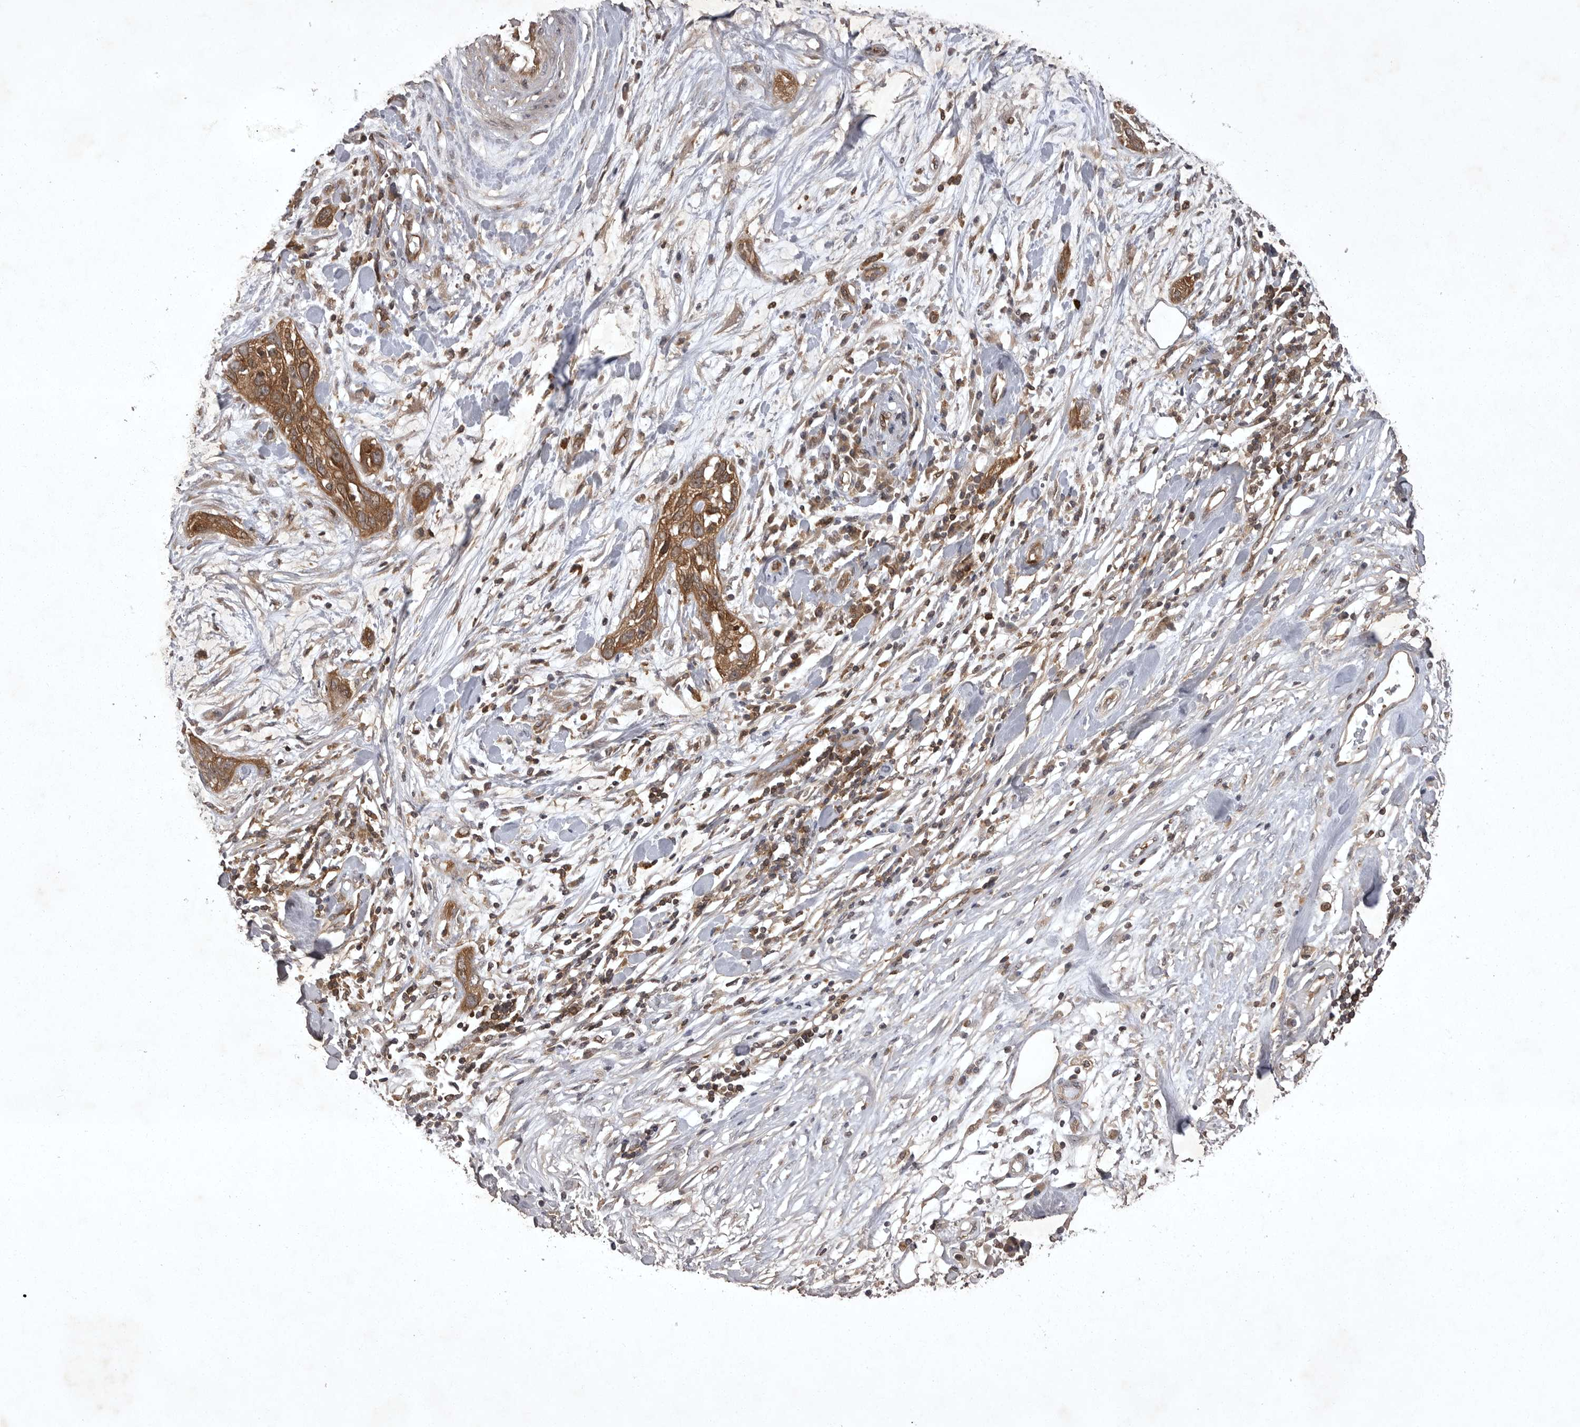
{"staining": {"intensity": "moderate", "quantity": ">75%", "location": "cytoplasmic/membranous"}, "tissue": "pancreatic cancer", "cell_type": "Tumor cells", "image_type": "cancer", "snomed": [{"axis": "morphology", "description": "Adenocarcinoma, NOS"}, {"axis": "topography", "description": "Pancreas"}], "caption": "Tumor cells show medium levels of moderate cytoplasmic/membranous staining in approximately >75% of cells in pancreatic cancer. (brown staining indicates protein expression, while blue staining denotes nuclei).", "gene": "STK24", "patient": {"sex": "female", "age": 60}}